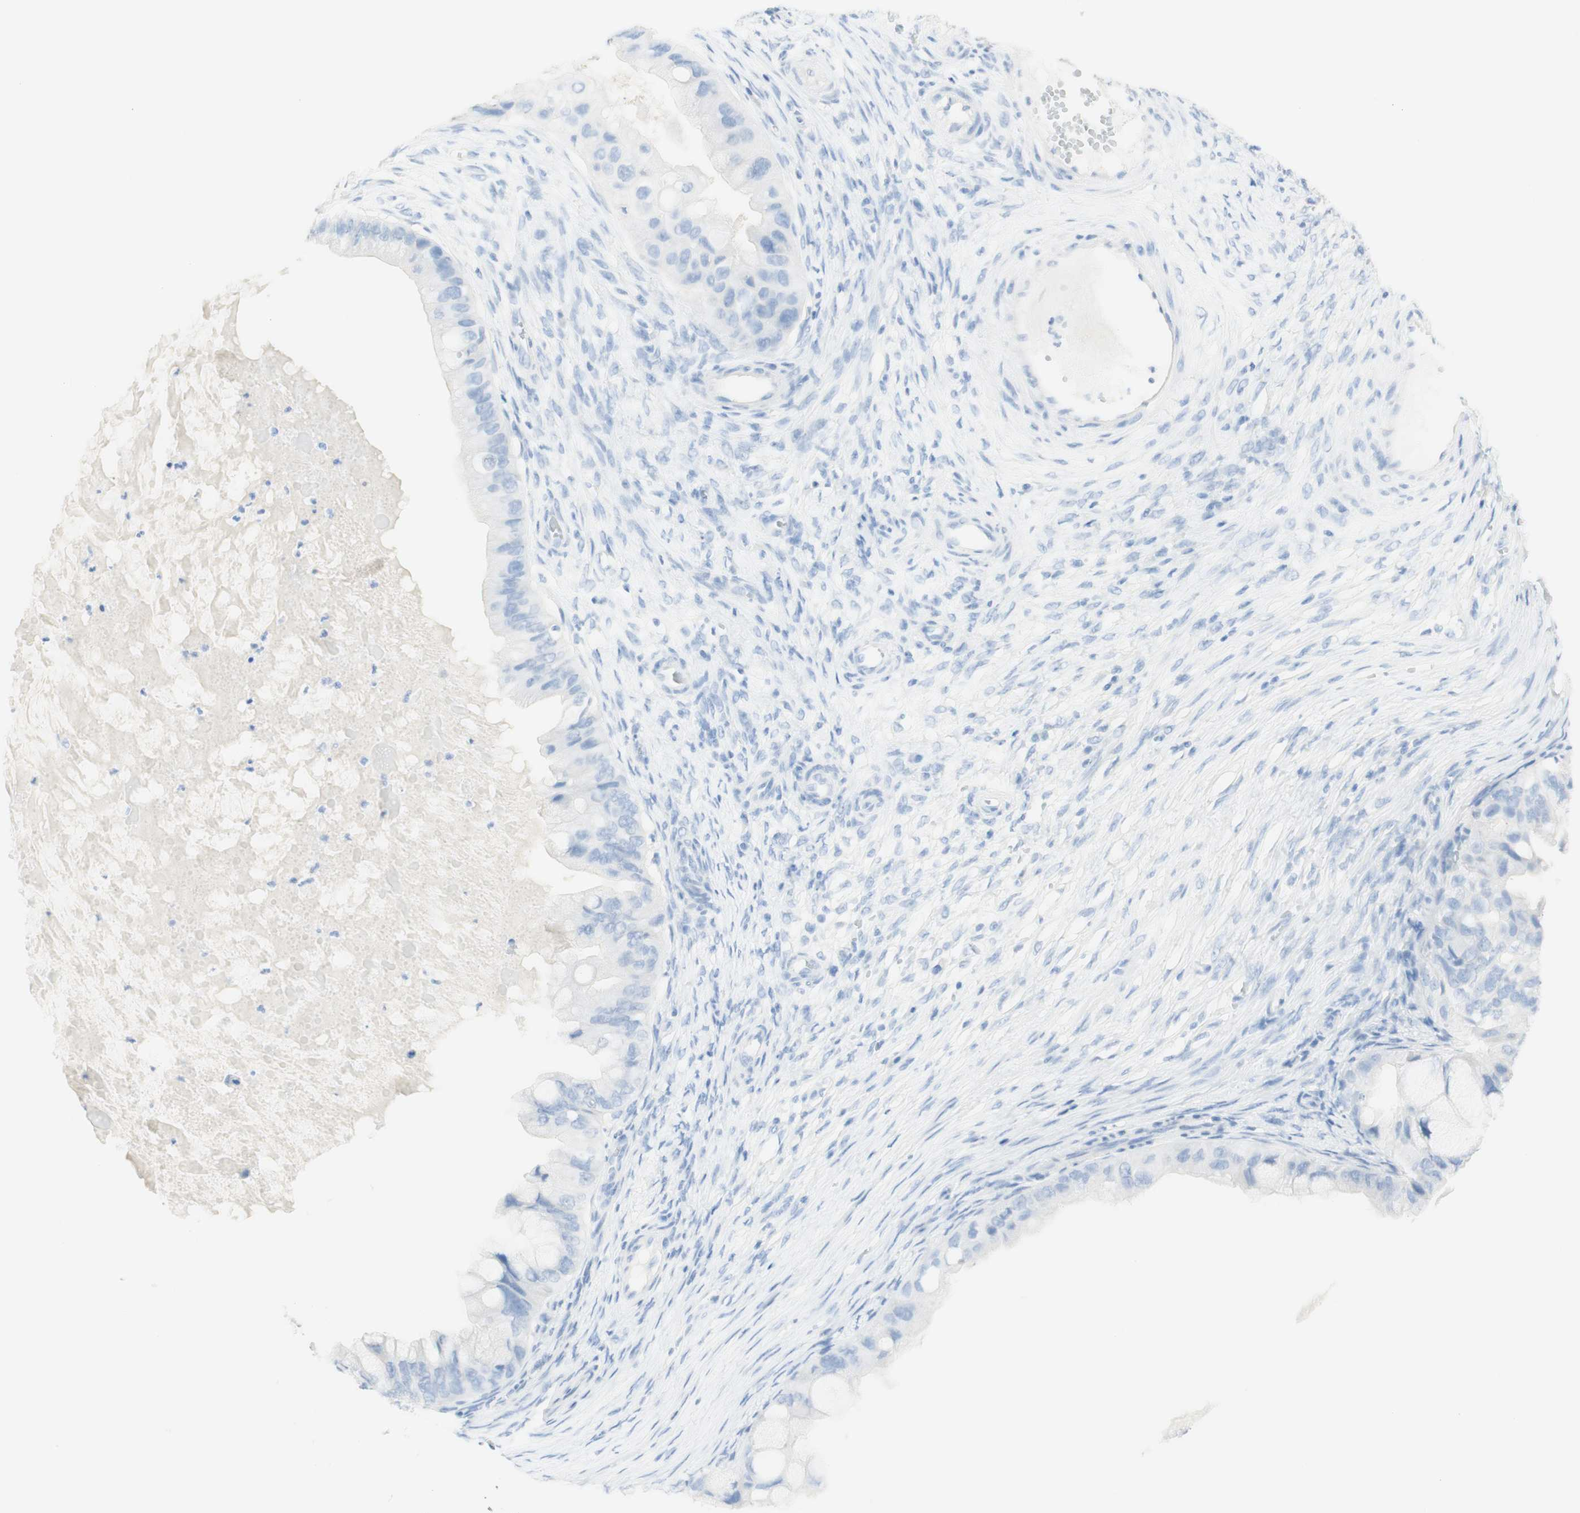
{"staining": {"intensity": "negative", "quantity": "none", "location": "none"}, "tissue": "ovarian cancer", "cell_type": "Tumor cells", "image_type": "cancer", "snomed": [{"axis": "morphology", "description": "Cystadenocarcinoma, mucinous, NOS"}, {"axis": "topography", "description": "Ovary"}], "caption": "Protein analysis of ovarian cancer displays no significant staining in tumor cells.", "gene": "TPO", "patient": {"sex": "female", "age": 80}}